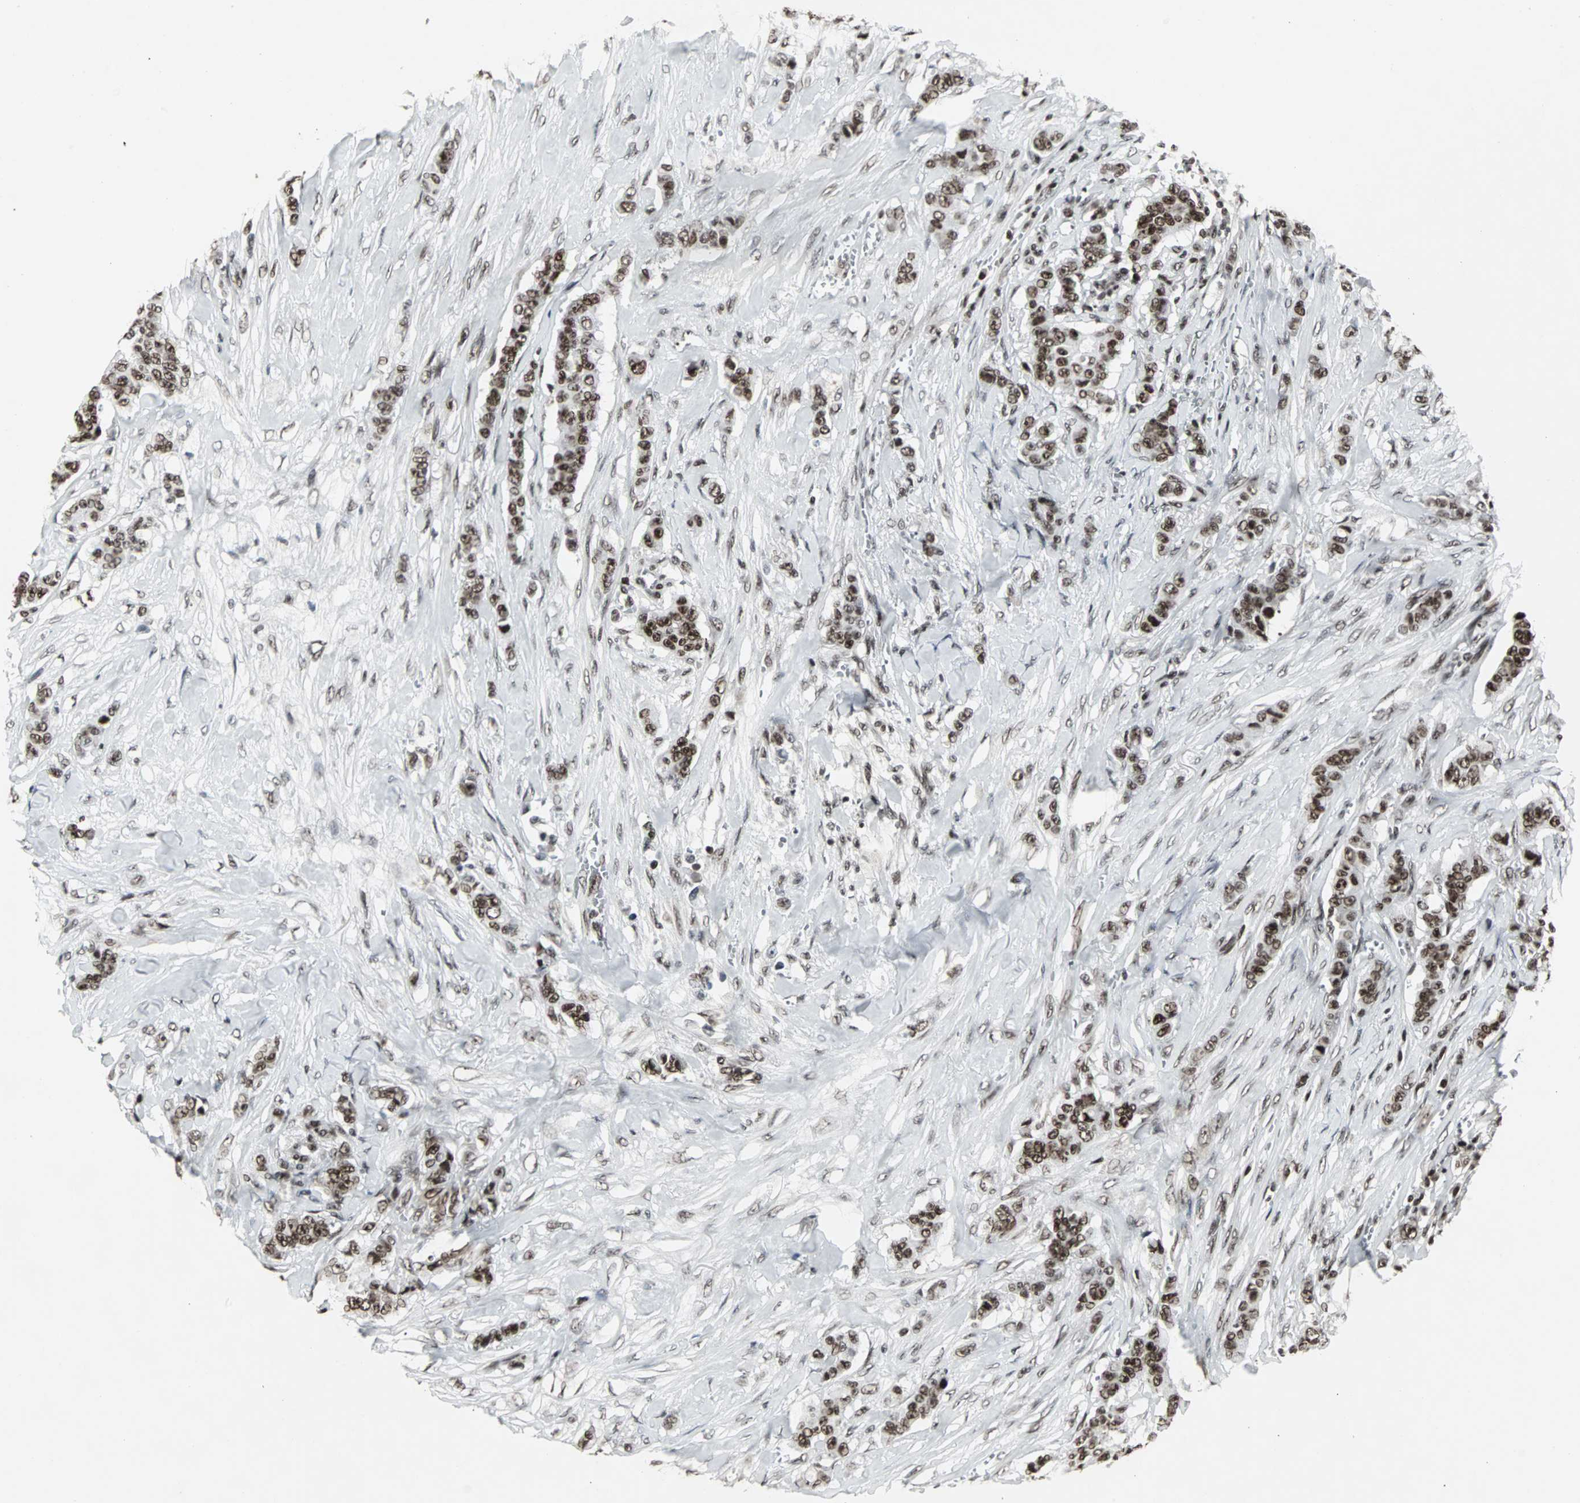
{"staining": {"intensity": "strong", "quantity": ">75%", "location": "nuclear"}, "tissue": "breast cancer", "cell_type": "Tumor cells", "image_type": "cancer", "snomed": [{"axis": "morphology", "description": "Duct carcinoma"}, {"axis": "topography", "description": "Breast"}], "caption": "Immunohistochemistry (IHC) histopathology image of neoplastic tissue: breast invasive ductal carcinoma stained using immunohistochemistry (IHC) reveals high levels of strong protein expression localized specifically in the nuclear of tumor cells, appearing as a nuclear brown color.", "gene": "PNKP", "patient": {"sex": "female", "age": 40}}